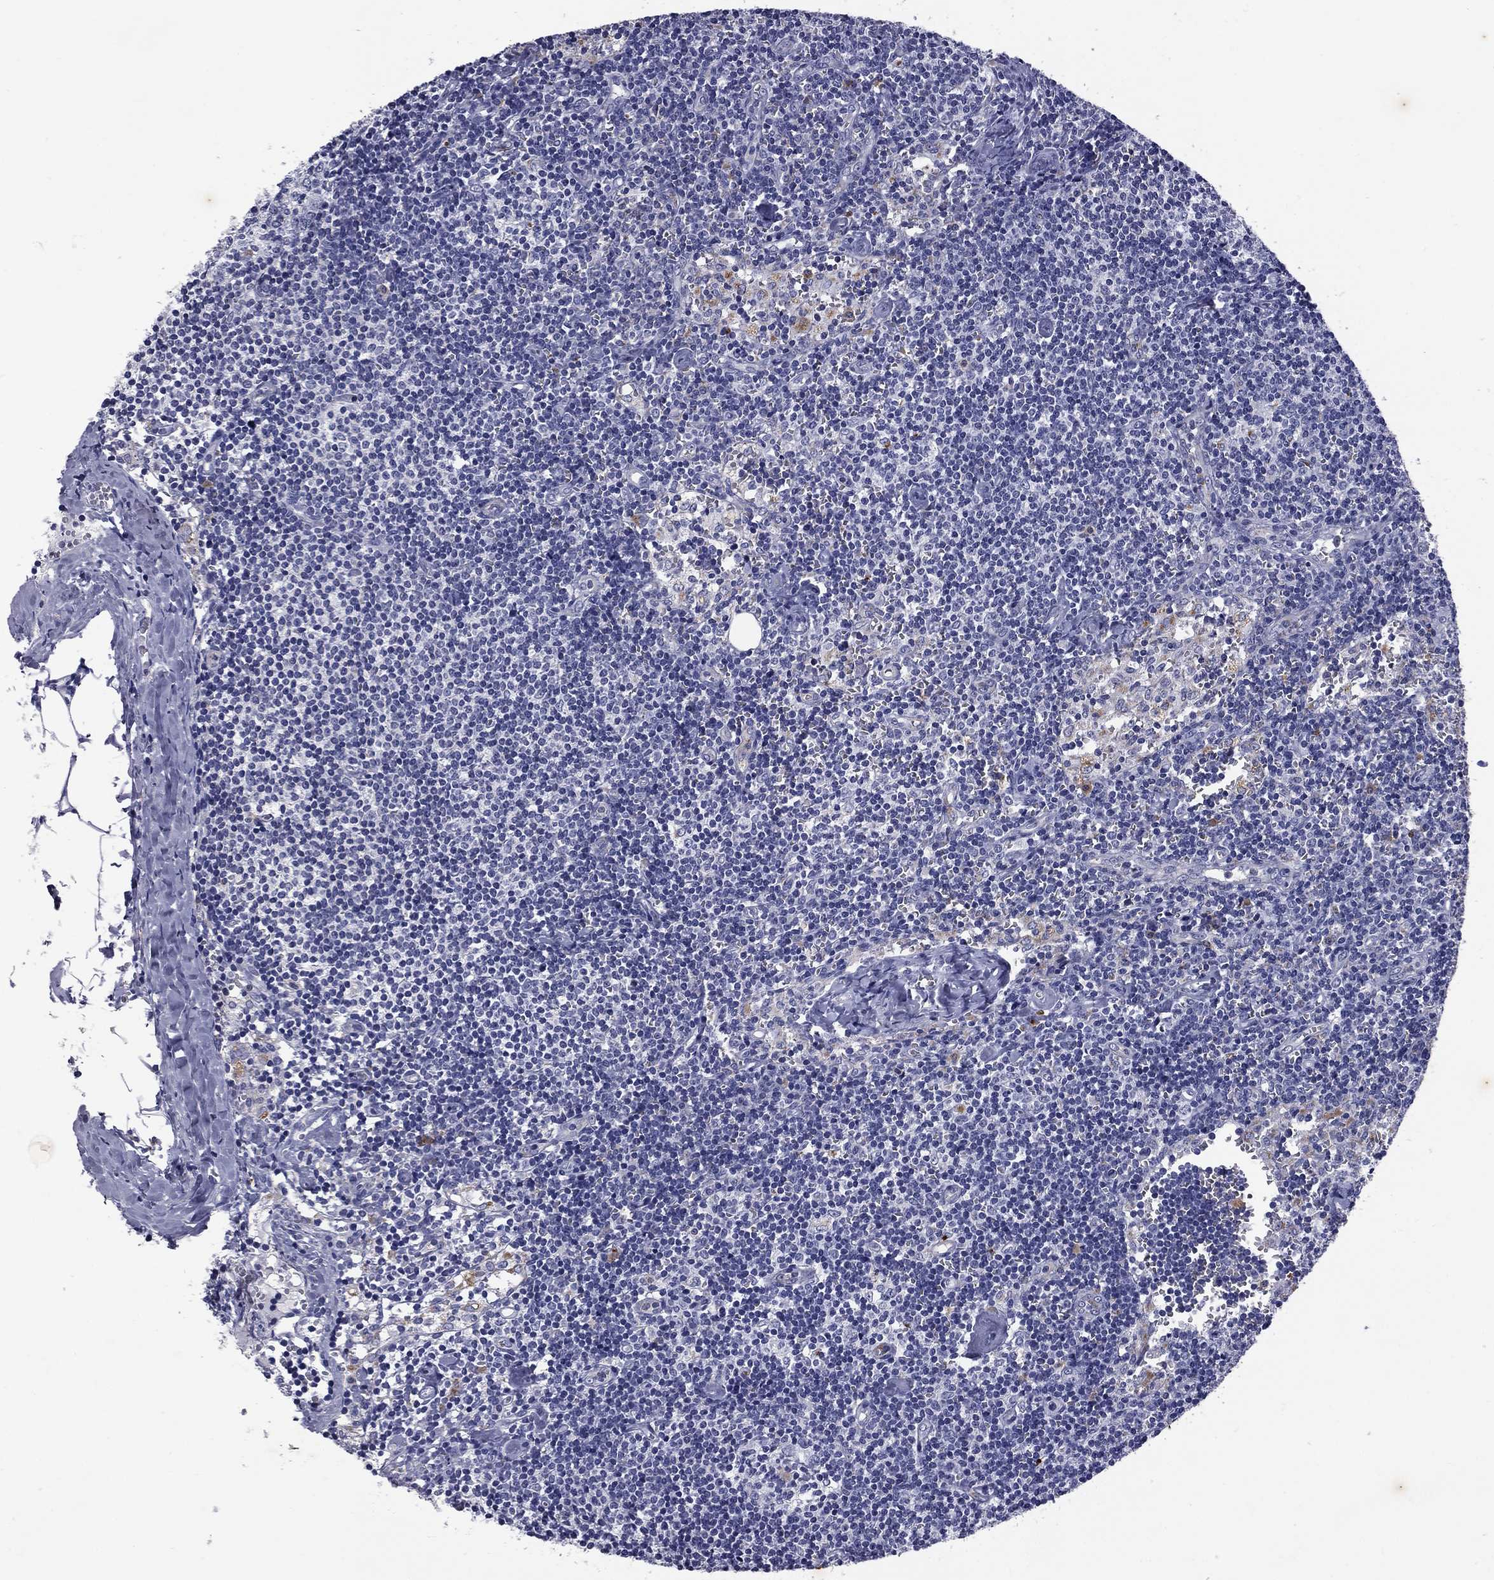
{"staining": {"intensity": "negative", "quantity": "none", "location": "none"}, "tissue": "lymph node", "cell_type": "Non-germinal center cells", "image_type": "normal", "snomed": [{"axis": "morphology", "description": "Normal tissue, NOS"}, {"axis": "topography", "description": "Lymph node"}], "caption": "A micrograph of lymph node stained for a protein reveals no brown staining in non-germinal center cells. Nuclei are stained in blue.", "gene": "MADCAM1", "patient": {"sex": "female", "age": 52}}